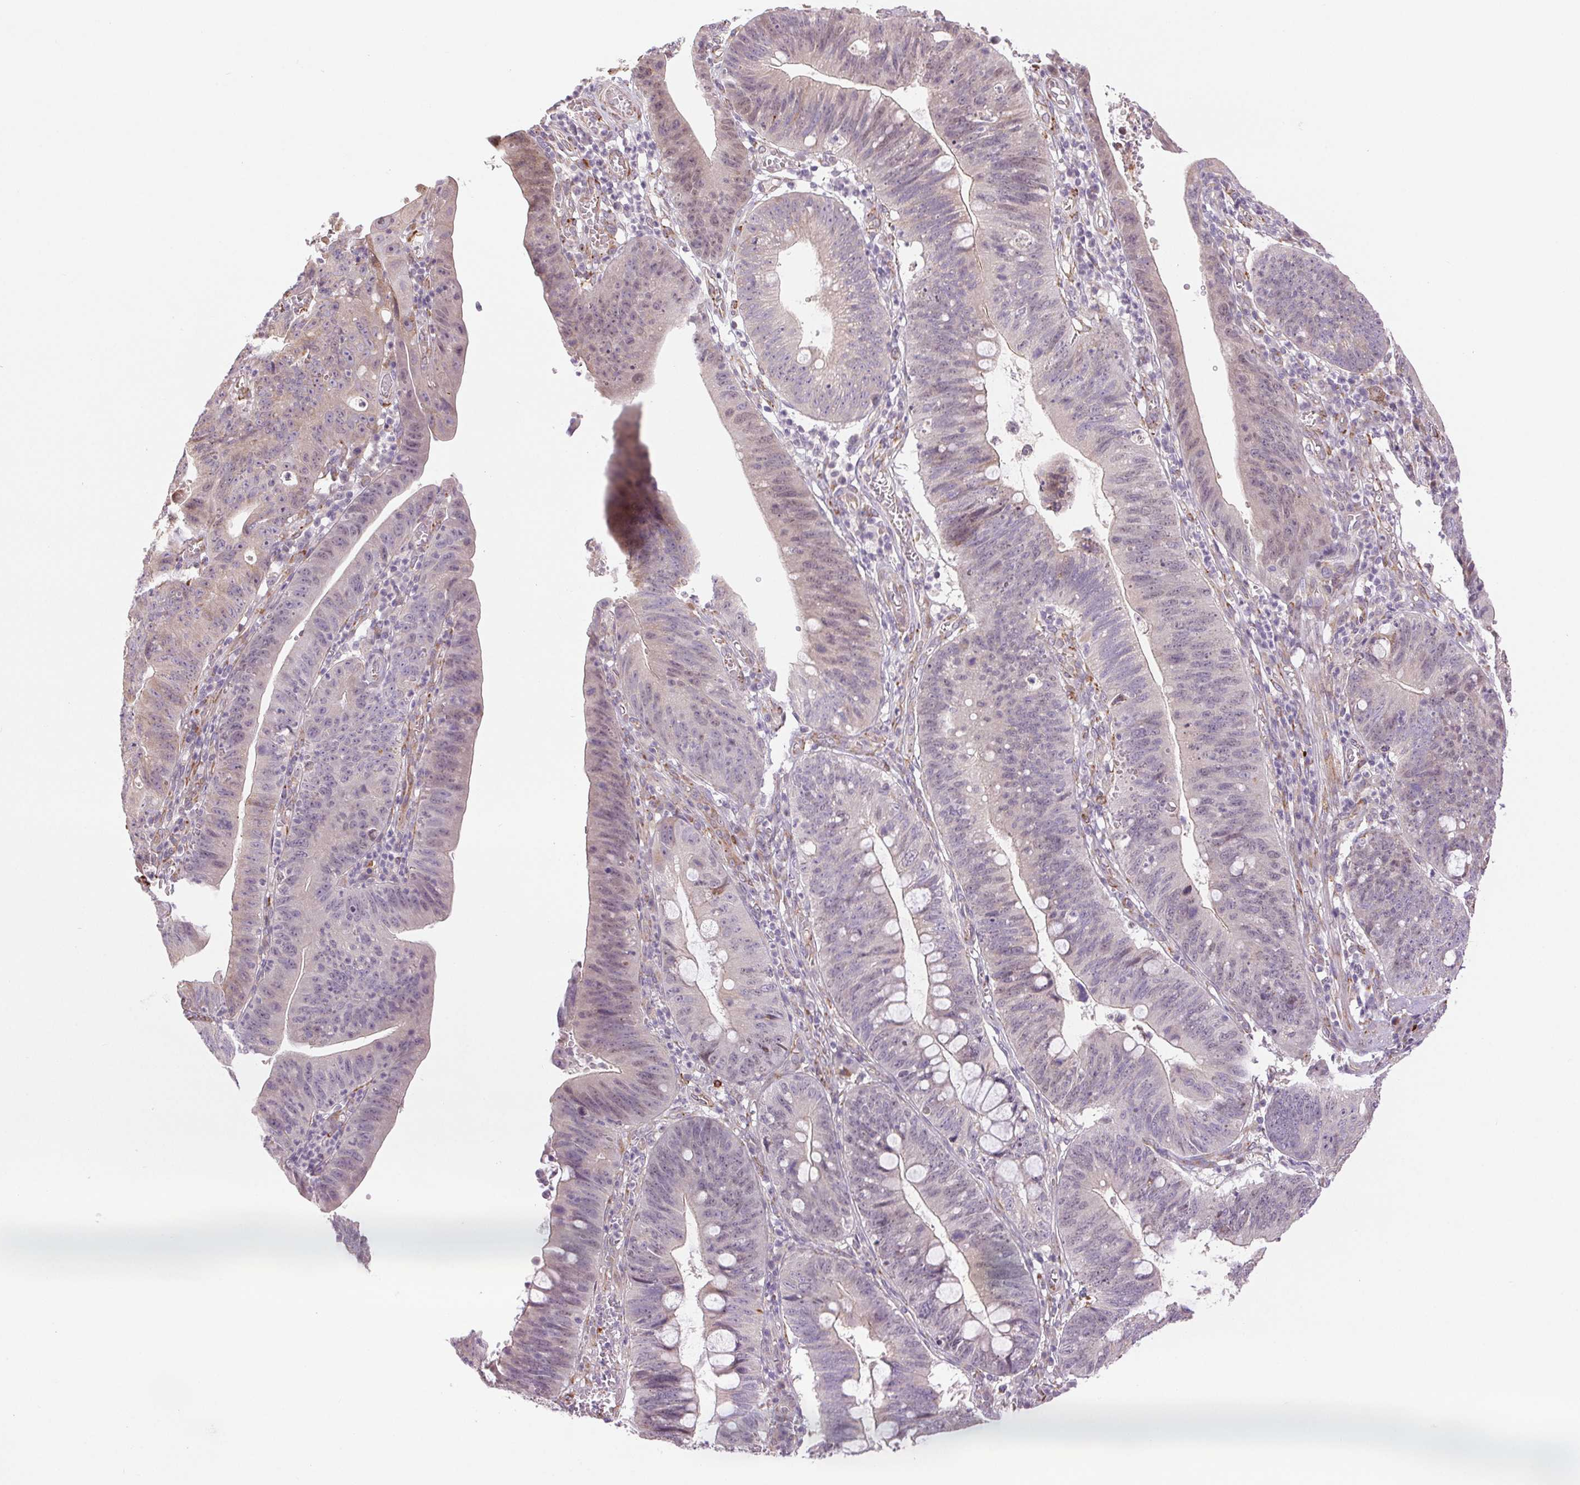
{"staining": {"intensity": "negative", "quantity": "none", "location": "none"}, "tissue": "stomach cancer", "cell_type": "Tumor cells", "image_type": "cancer", "snomed": [{"axis": "morphology", "description": "Adenocarcinoma, NOS"}, {"axis": "topography", "description": "Stomach"}], "caption": "DAB immunohistochemical staining of human adenocarcinoma (stomach) exhibits no significant staining in tumor cells. (Stains: DAB immunohistochemistry with hematoxylin counter stain, Microscopy: brightfield microscopy at high magnification).", "gene": "METTL17", "patient": {"sex": "male", "age": 59}}